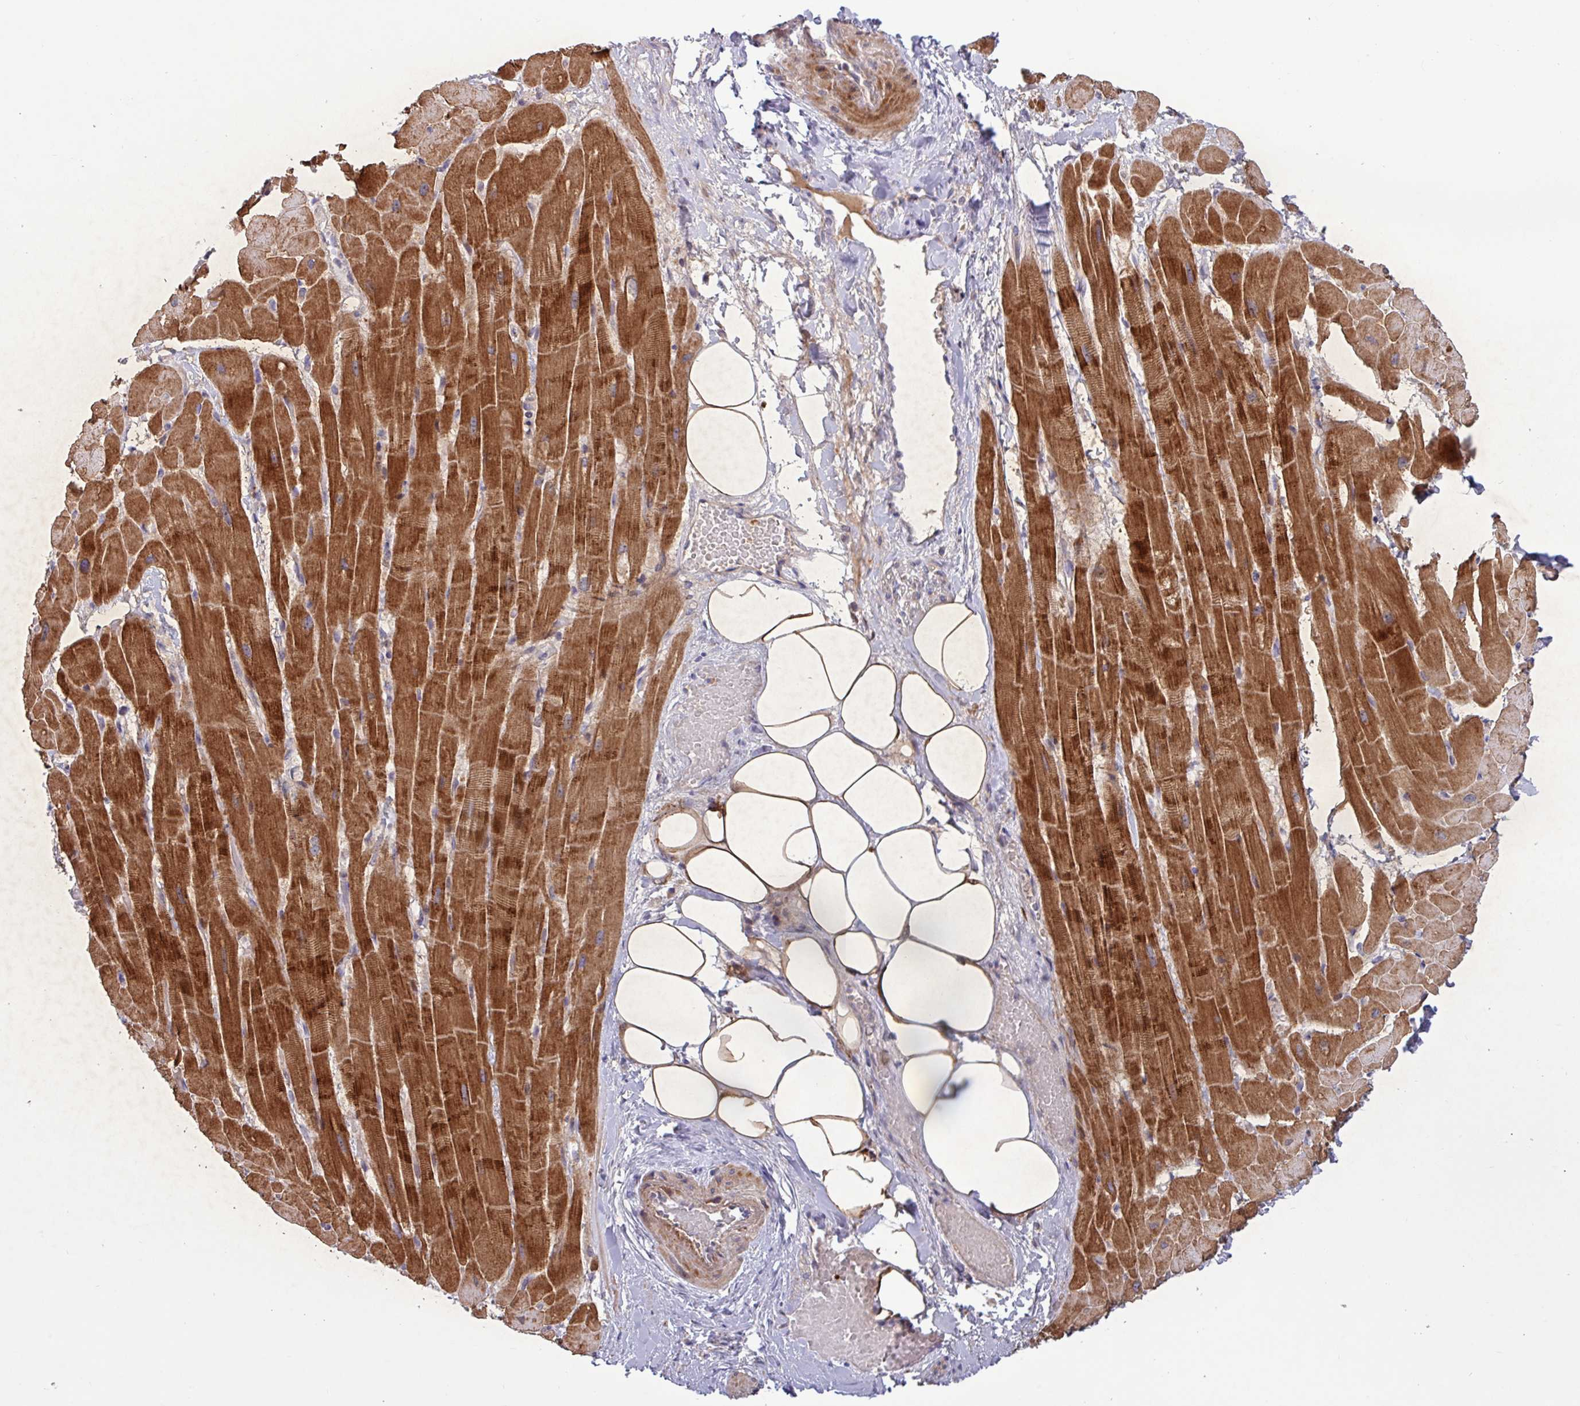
{"staining": {"intensity": "strong", "quantity": ">75%", "location": "cytoplasmic/membranous"}, "tissue": "heart muscle", "cell_type": "Cardiomyocytes", "image_type": "normal", "snomed": [{"axis": "morphology", "description": "Normal tissue, NOS"}, {"axis": "topography", "description": "Heart"}], "caption": "Cardiomyocytes demonstrate high levels of strong cytoplasmic/membranous positivity in about >75% of cells in unremarkable heart muscle.", "gene": "TNFSF12", "patient": {"sex": "male", "age": 37}}